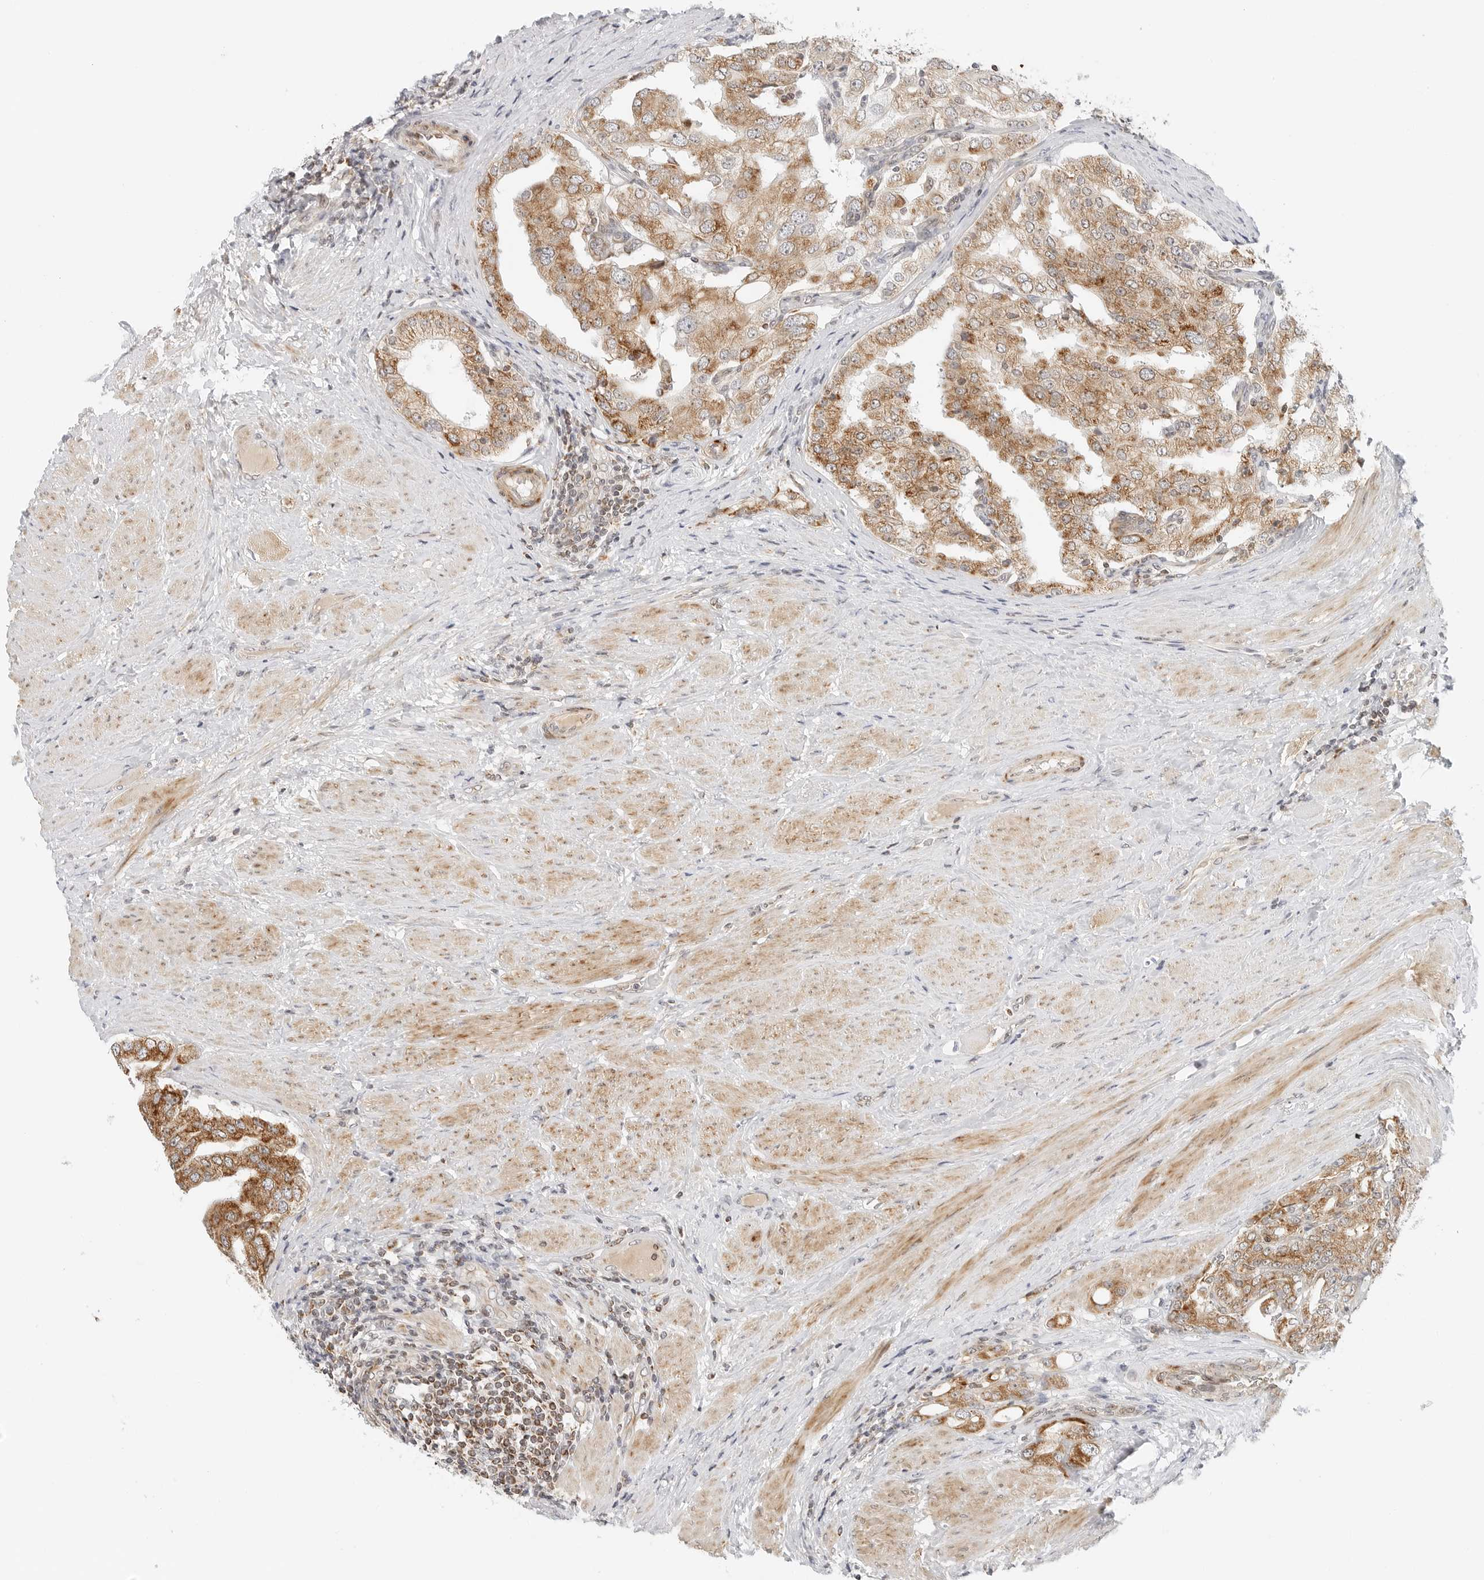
{"staining": {"intensity": "moderate", "quantity": ">75%", "location": "cytoplasmic/membranous"}, "tissue": "prostate cancer", "cell_type": "Tumor cells", "image_type": "cancer", "snomed": [{"axis": "morphology", "description": "Adenocarcinoma, High grade"}, {"axis": "topography", "description": "Prostate"}], "caption": "A brown stain shows moderate cytoplasmic/membranous expression of a protein in adenocarcinoma (high-grade) (prostate) tumor cells. (DAB IHC with brightfield microscopy, high magnification).", "gene": "DYRK4", "patient": {"sex": "male", "age": 50}}